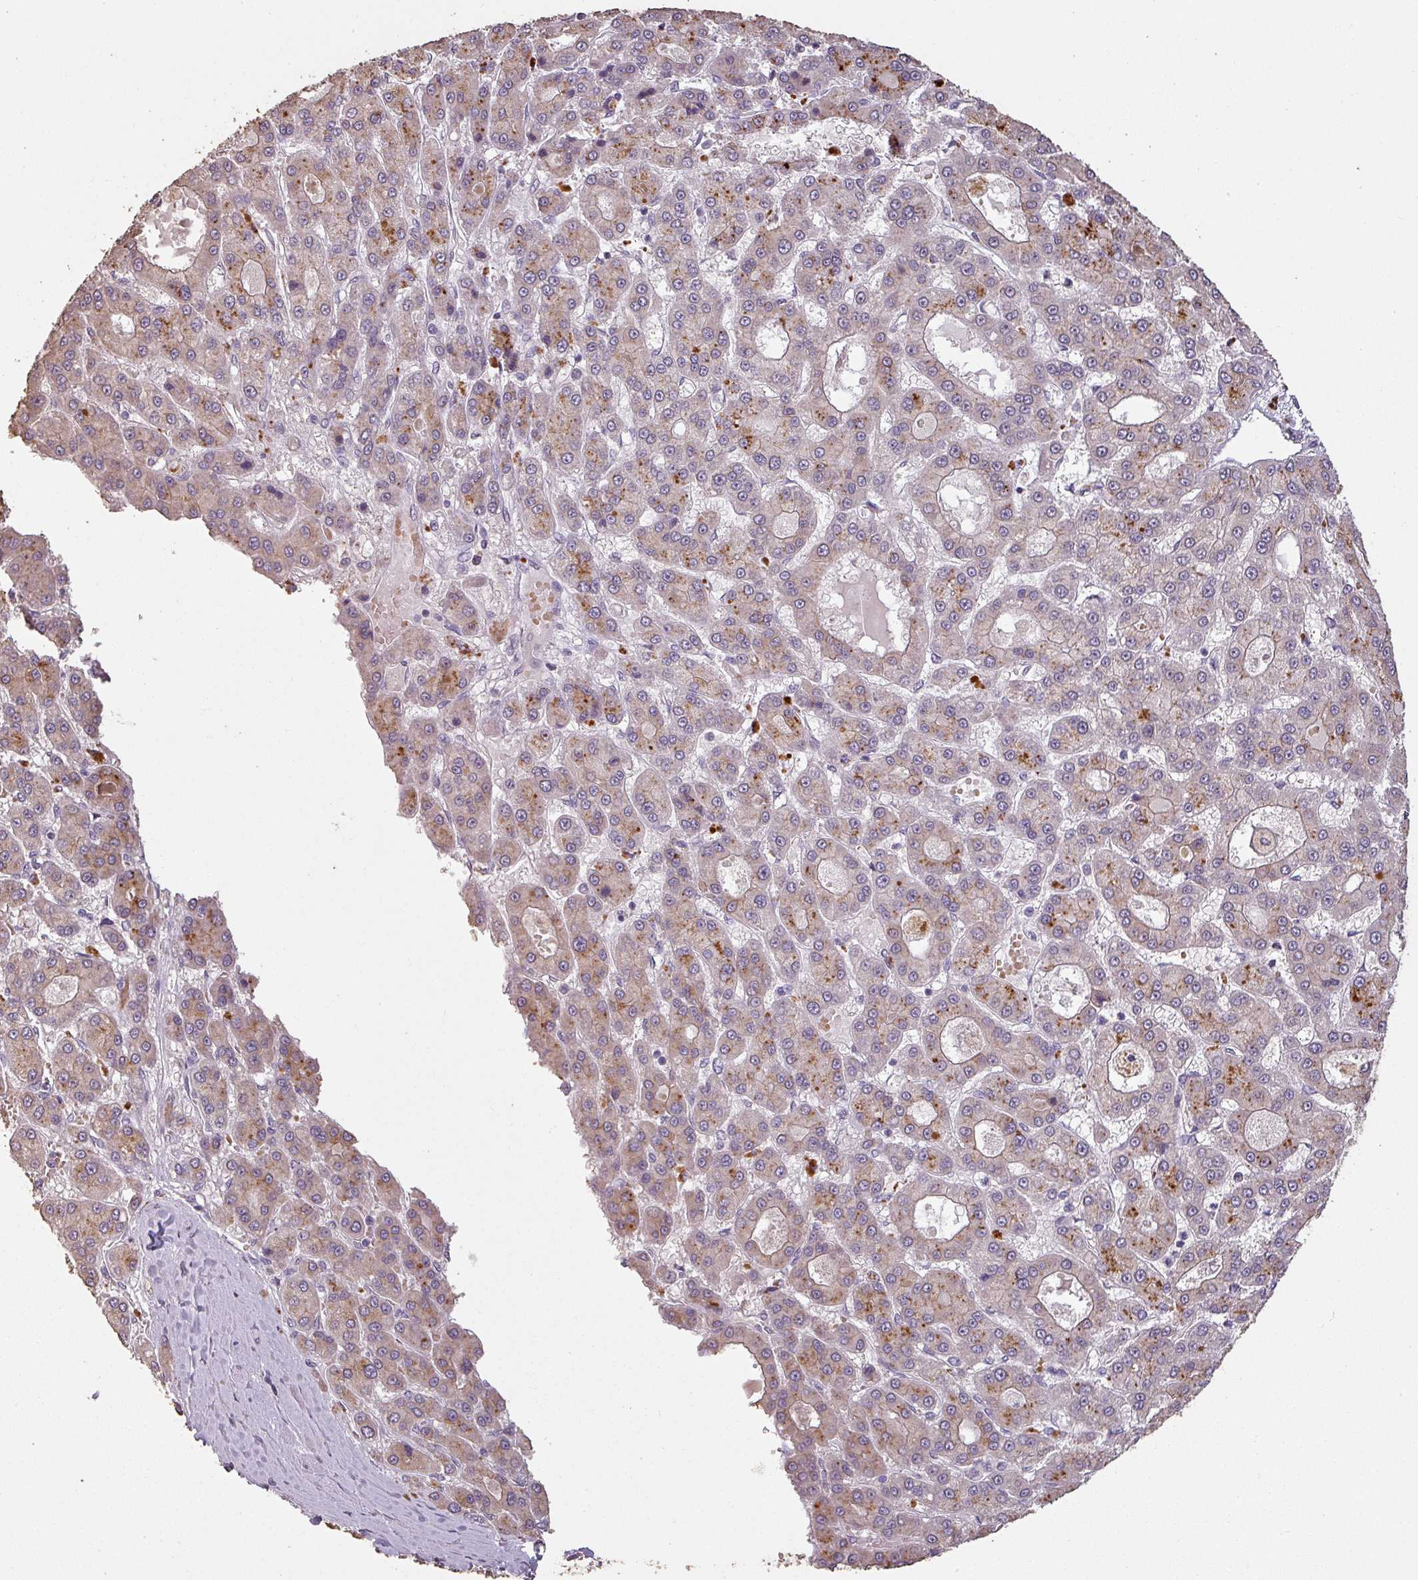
{"staining": {"intensity": "moderate", "quantity": "<25%", "location": "cytoplasmic/membranous"}, "tissue": "liver cancer", "cell_type": "Tumor cells", "image_type": "cancer", "snomed": [{"axis": "morphology", "description": "Carcinoma, Hepatocellular, NOS"}, {"axis": "topography", "description": "Liver"}], "caption": "There is low levels of moderate cytoplasmic/membranous positivity in tumor cells of liver cancer (hepatocellular carcinoma), as demonstrated by immunohistochemical staining (brown color).", "gene": "LYPLA1", "patient": {"sex": "male", "age": 70}}